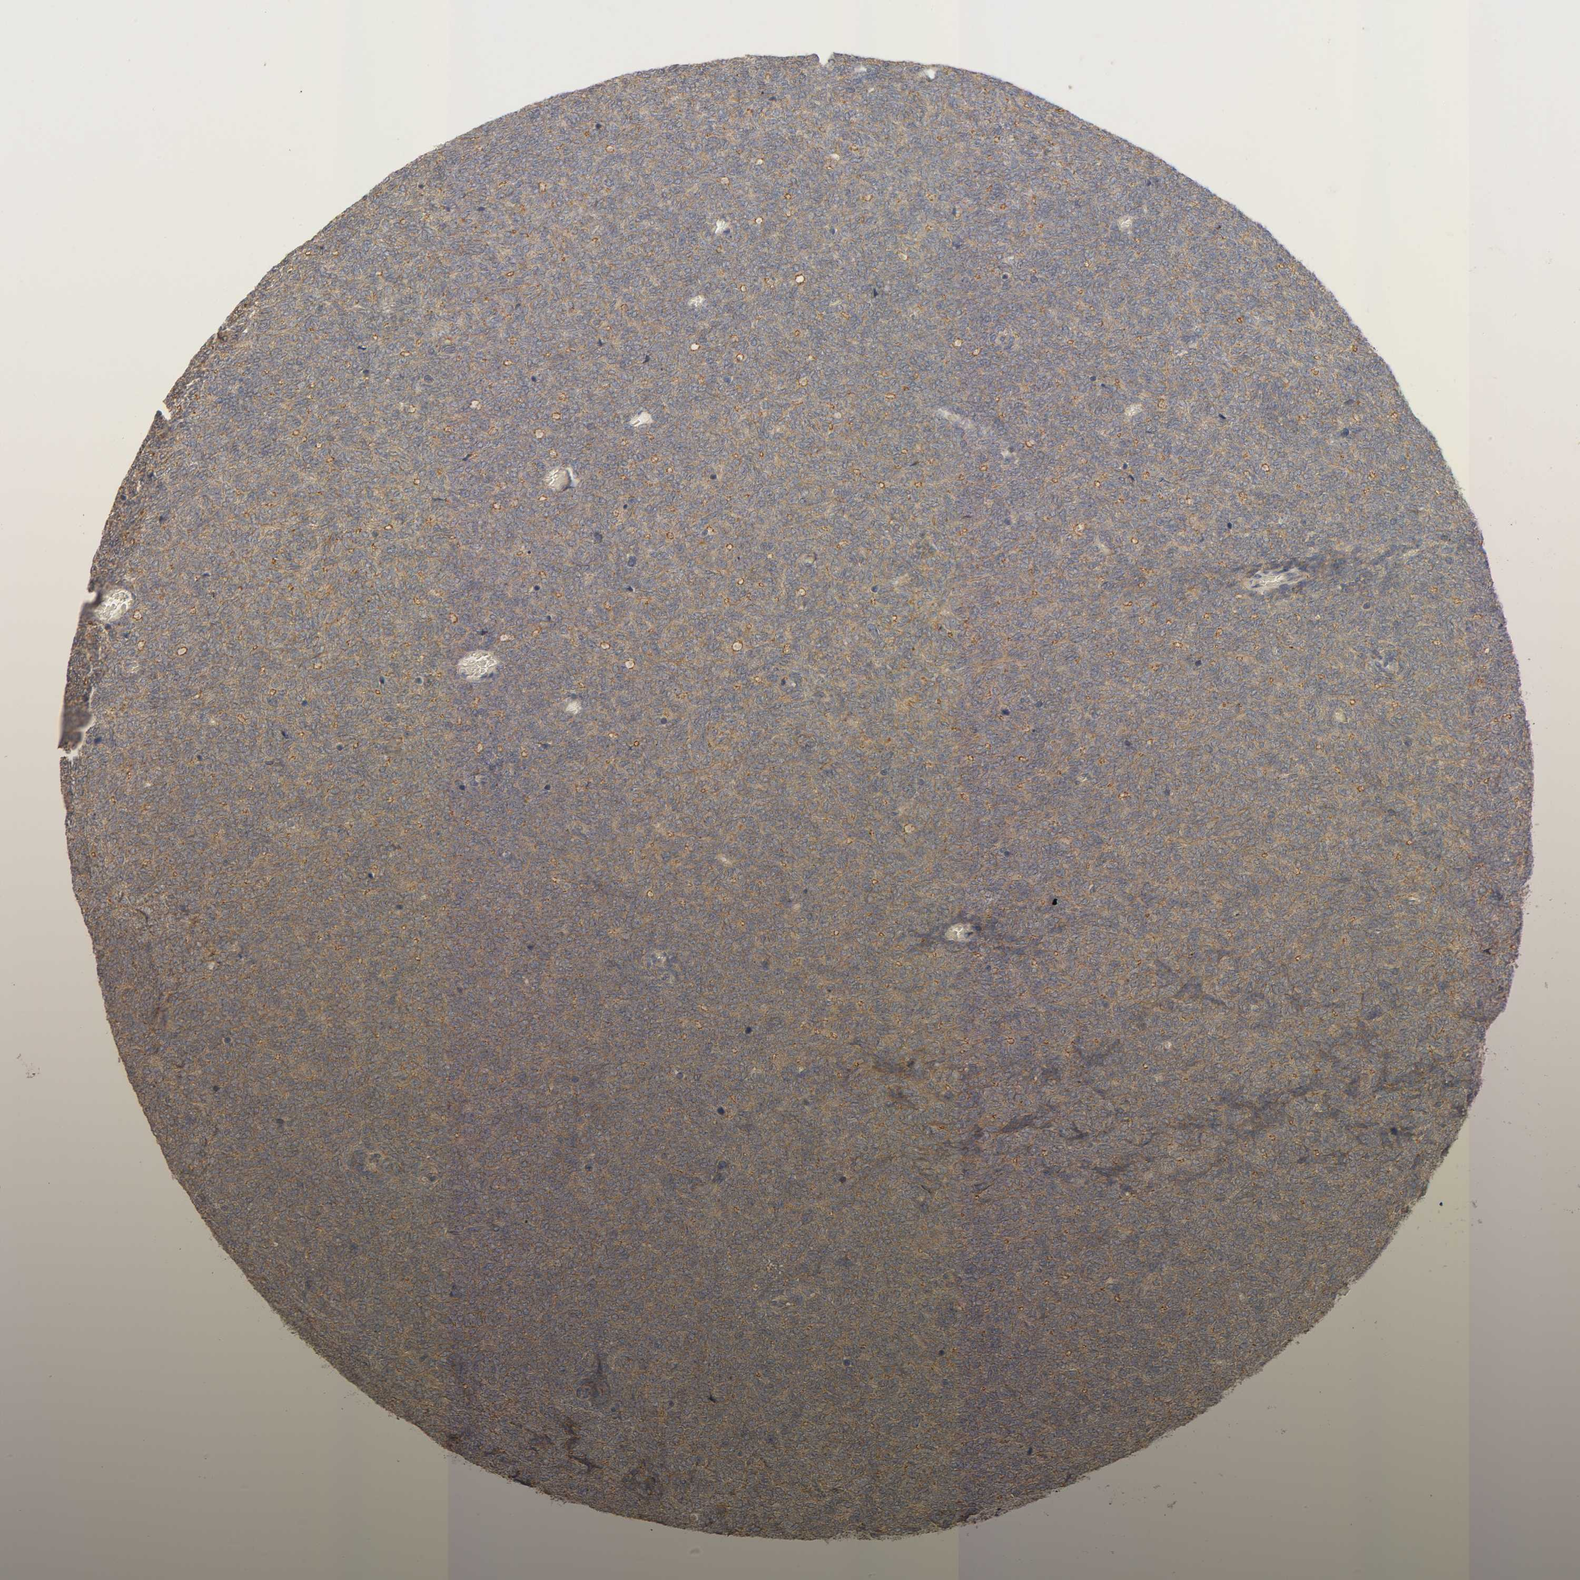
{"staining": {"intensity": "moderate", "quantity": ">75%", "location": "cytoplasmic/membranous"}, "tissue": "renal cancer", "cell_type": "Tumor cells", "image_type": "cancer", "snomed": [{"axis": "morphology", "description": "Neoplasm, malignant, NOS"}, {"axis": "topography", "description": "Kidney"}], "caption": "This is a micrograph of immunohistochemistry staining of malignant neoplasm (renal), which shows moderate positivity in the cytoplasmic/membranous of tumor cells.", "gene": "PDZD11", "patient": {"sex": "male", "age": 28}}